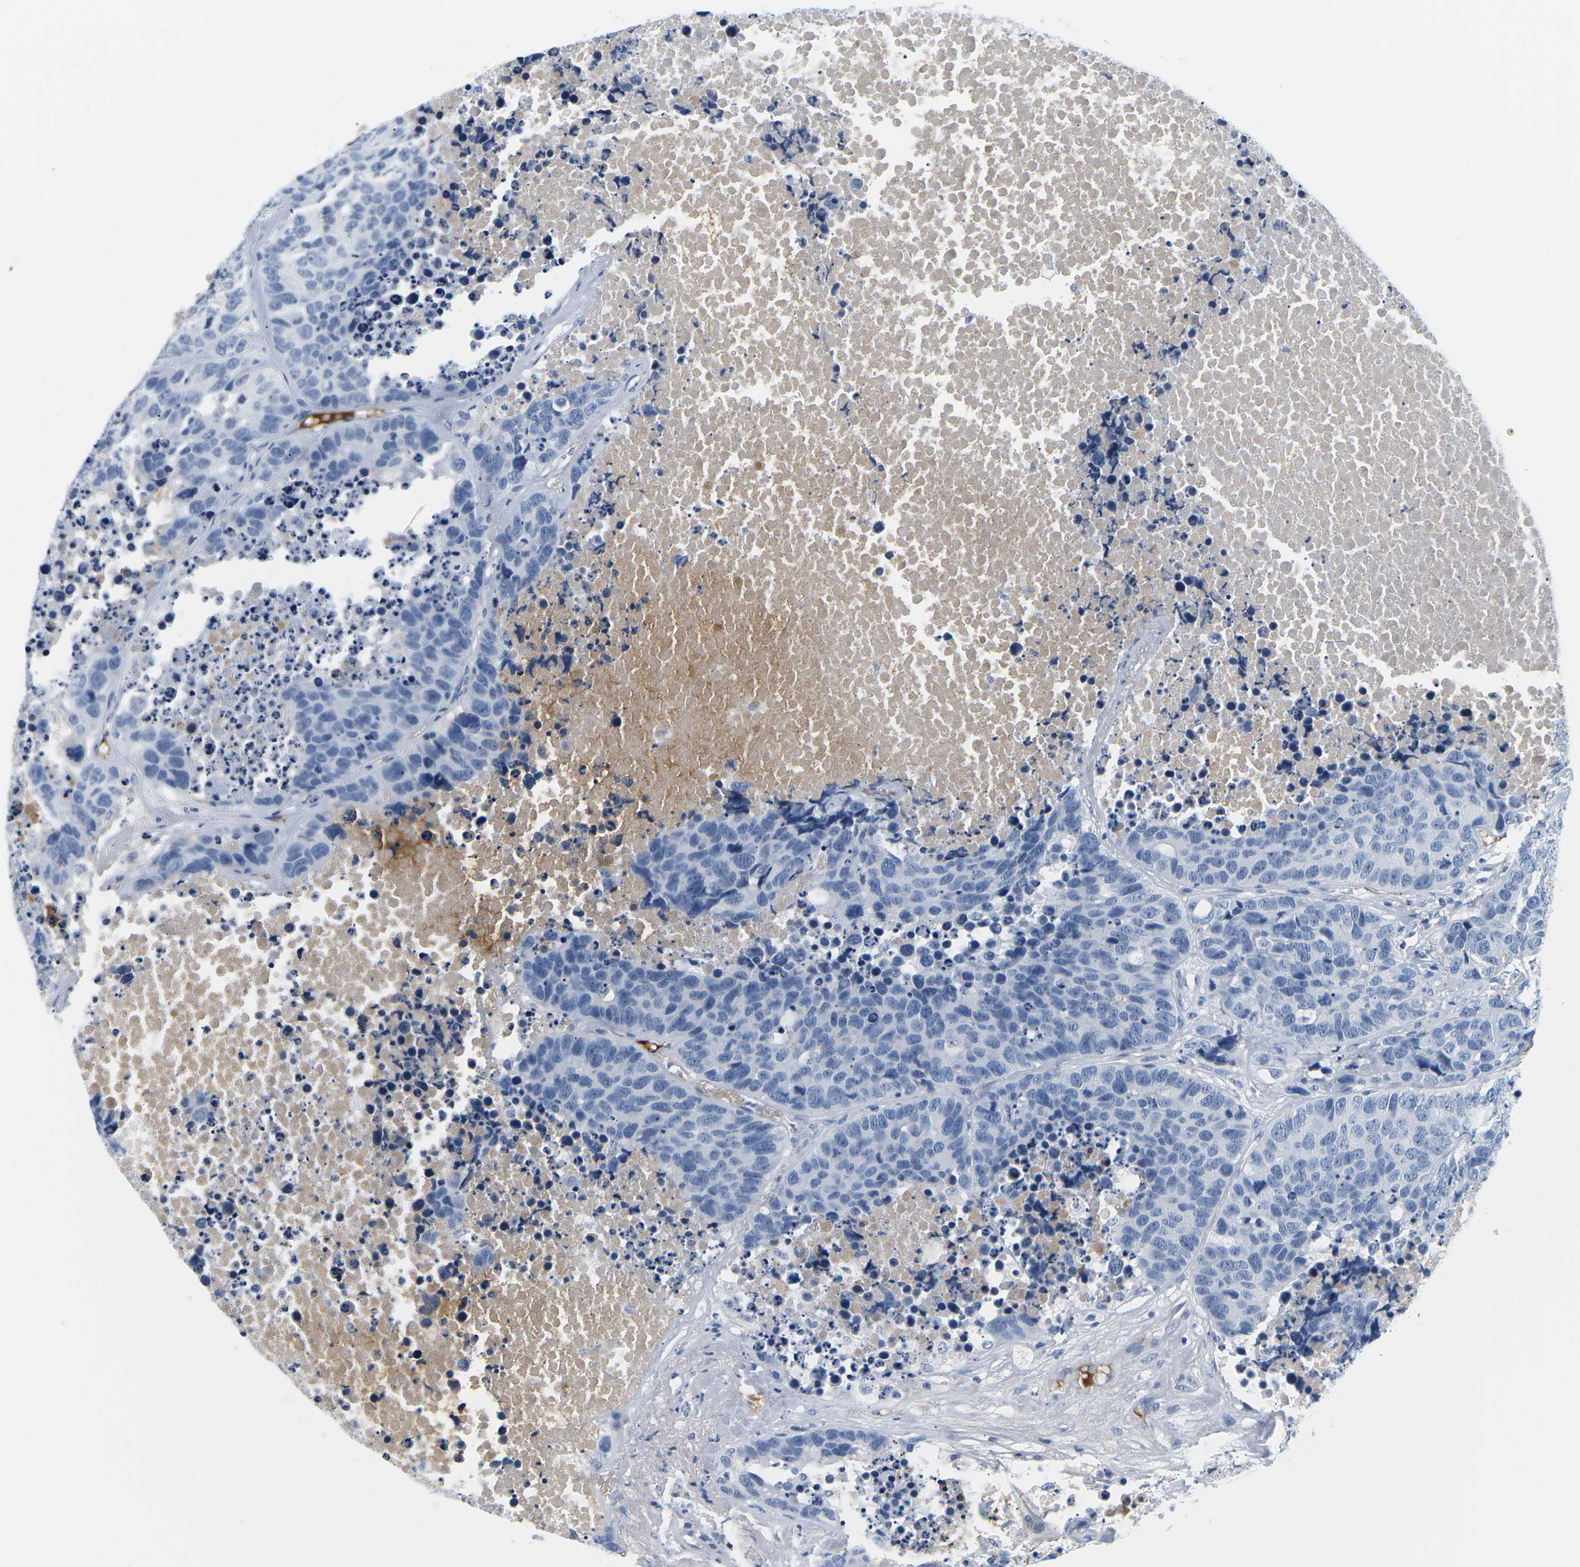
{"staining": {"intensity": "negative", "quantity": "none", "location": "none"}, "tissue": "carcinoid", "cell_type": "Tumor cells", "image_type": "cancer", "snomed": [{"axis": "morphology", "description": "Carcinoid, malignant, NOS"}, {"axis": "topography", "description": "Lung"}], "caption": "Malignant carcinoid stained for a protein using immunohistochemistry demonstrates no expression tumor cells.", "gene": "APOB", "patient": {"sex": "male", "age": 60}}